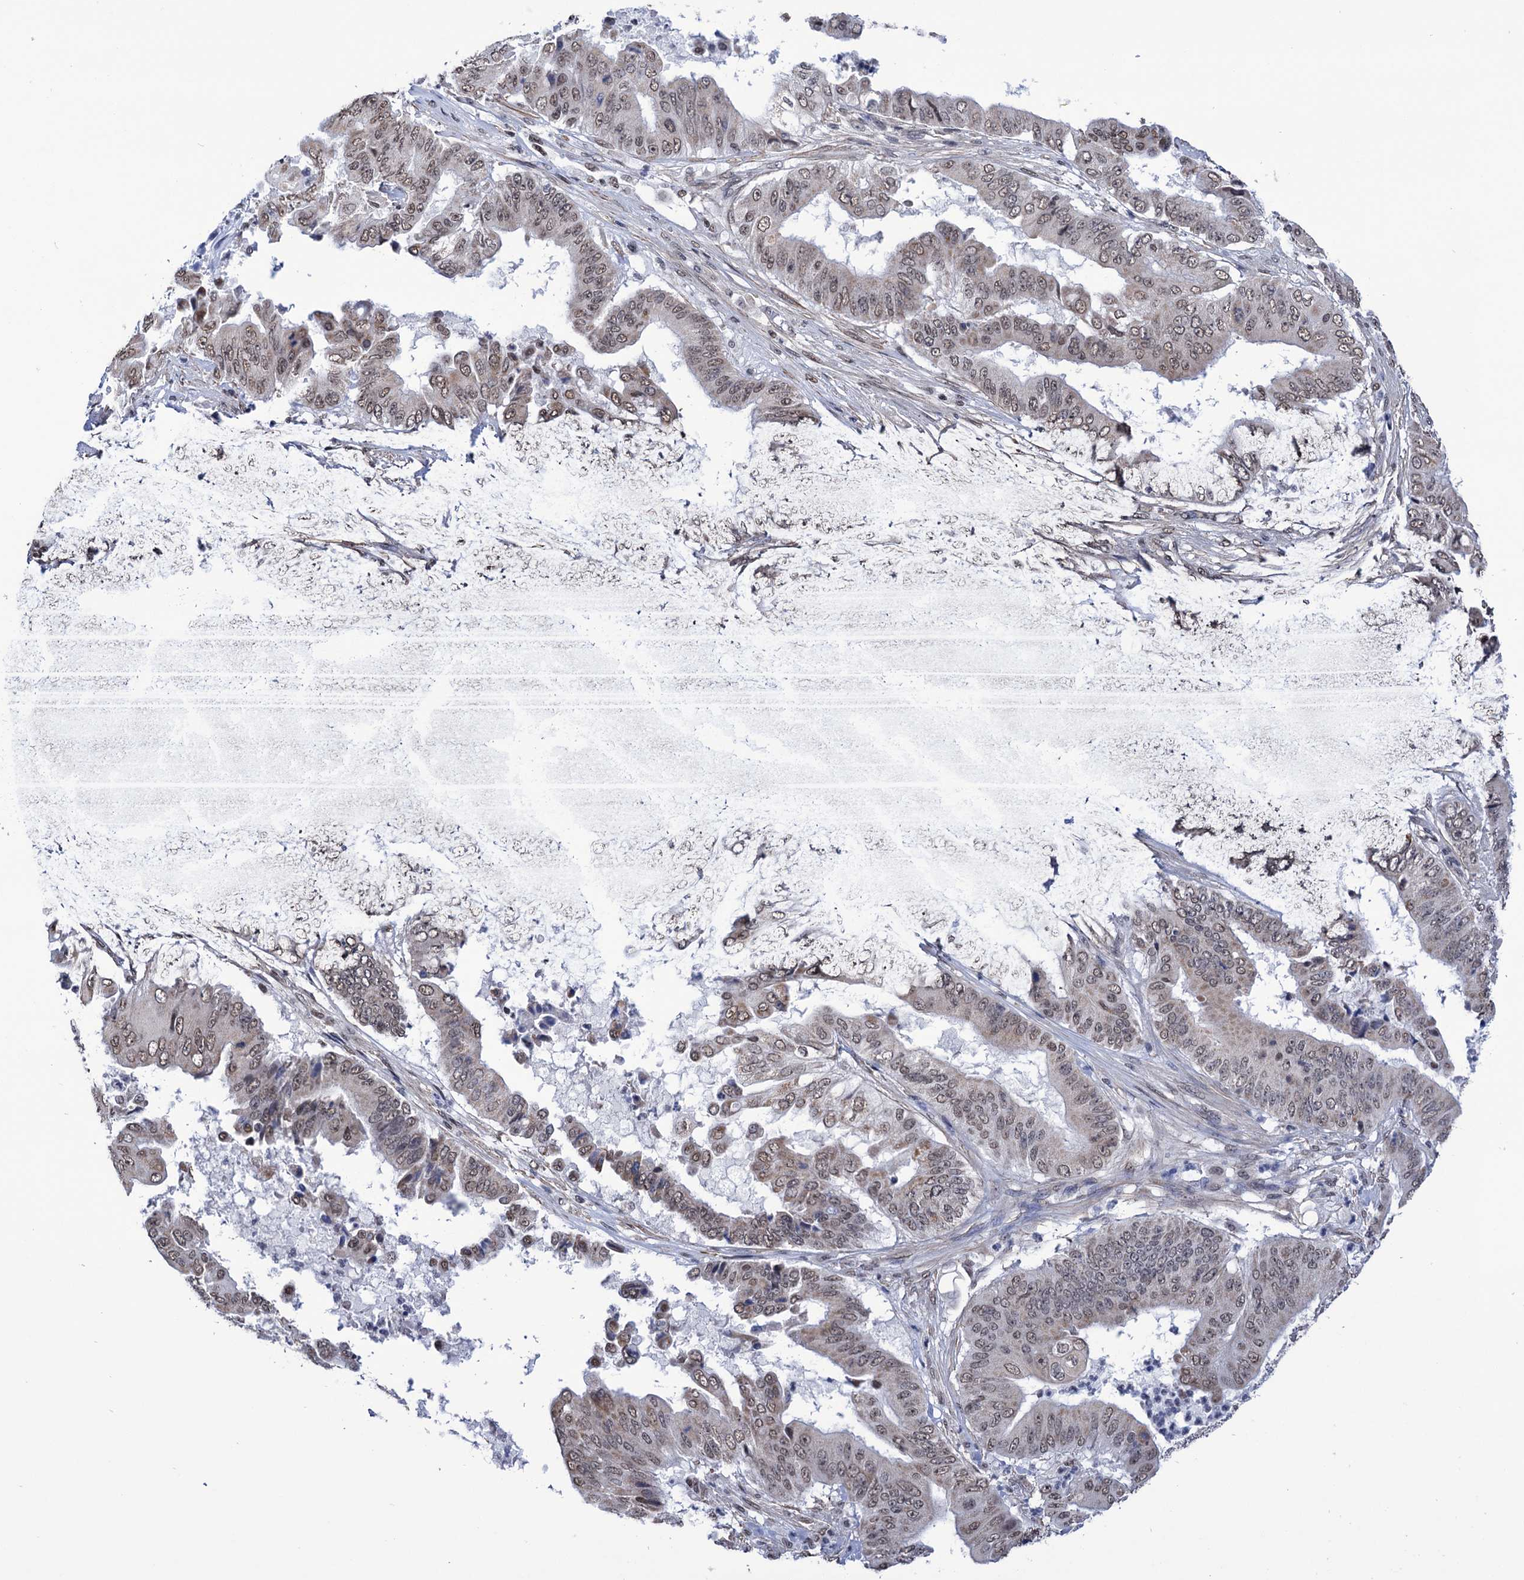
{"staining": {"intensity": "weak", "quantity": ">75%", "location": "nuclear"}, "tissue": "pancreatic cancer", "cell_type": "Tumor cells", "image_type": "cancer", "snomed": [{"axis": "morphology", "description": "Adenocarcinoma, NOS"}, {"axis": "topography", "description": "Pancreas"}], "caption": "The histopathology image shows staining of pancreatic cancer (adenocarcinoma), revealing weak nuclear protein expression (brown color) within tumor cells.", "gene": "ABHD10", "patient": {"sex": "female", "age": 77}}